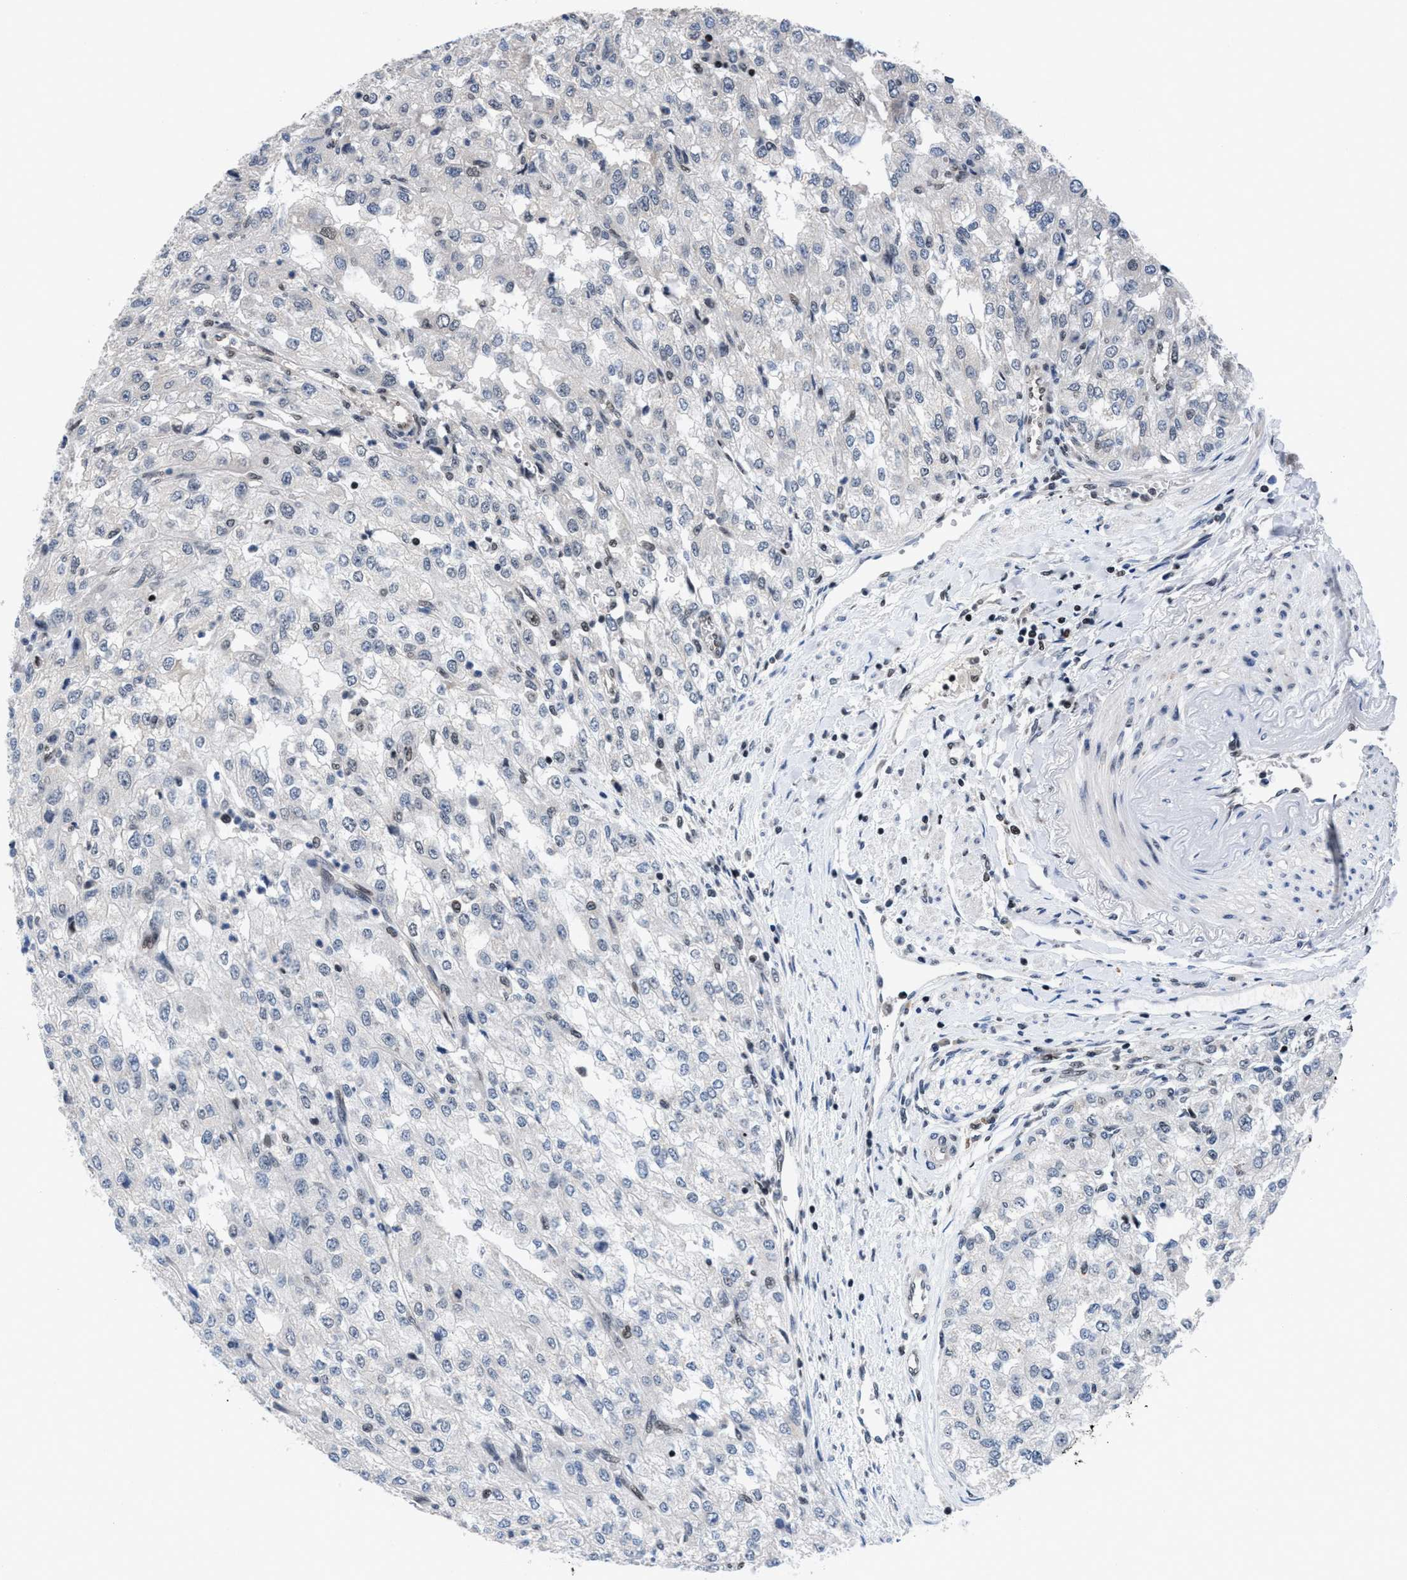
{"staining": {"intensity": "negative", "quantity": "none", "location": "none"}, "tissue": "renal cancer", "cell_type": "Tumor cells", "image_type": "cancer", "snomed": [{"axis": "morphology", "description": "Adenocarcinoma, NOS"}, {"axis": "topography", "description": "Kidney"}], "caption": "Human renal cancer (adenocarcinoma) stained for a protein using immunohistochemistry (IHC) exhibits no staining in tumor cells.", "gene": "WDR81", "patient": {"sex": "female", "age": 54}}